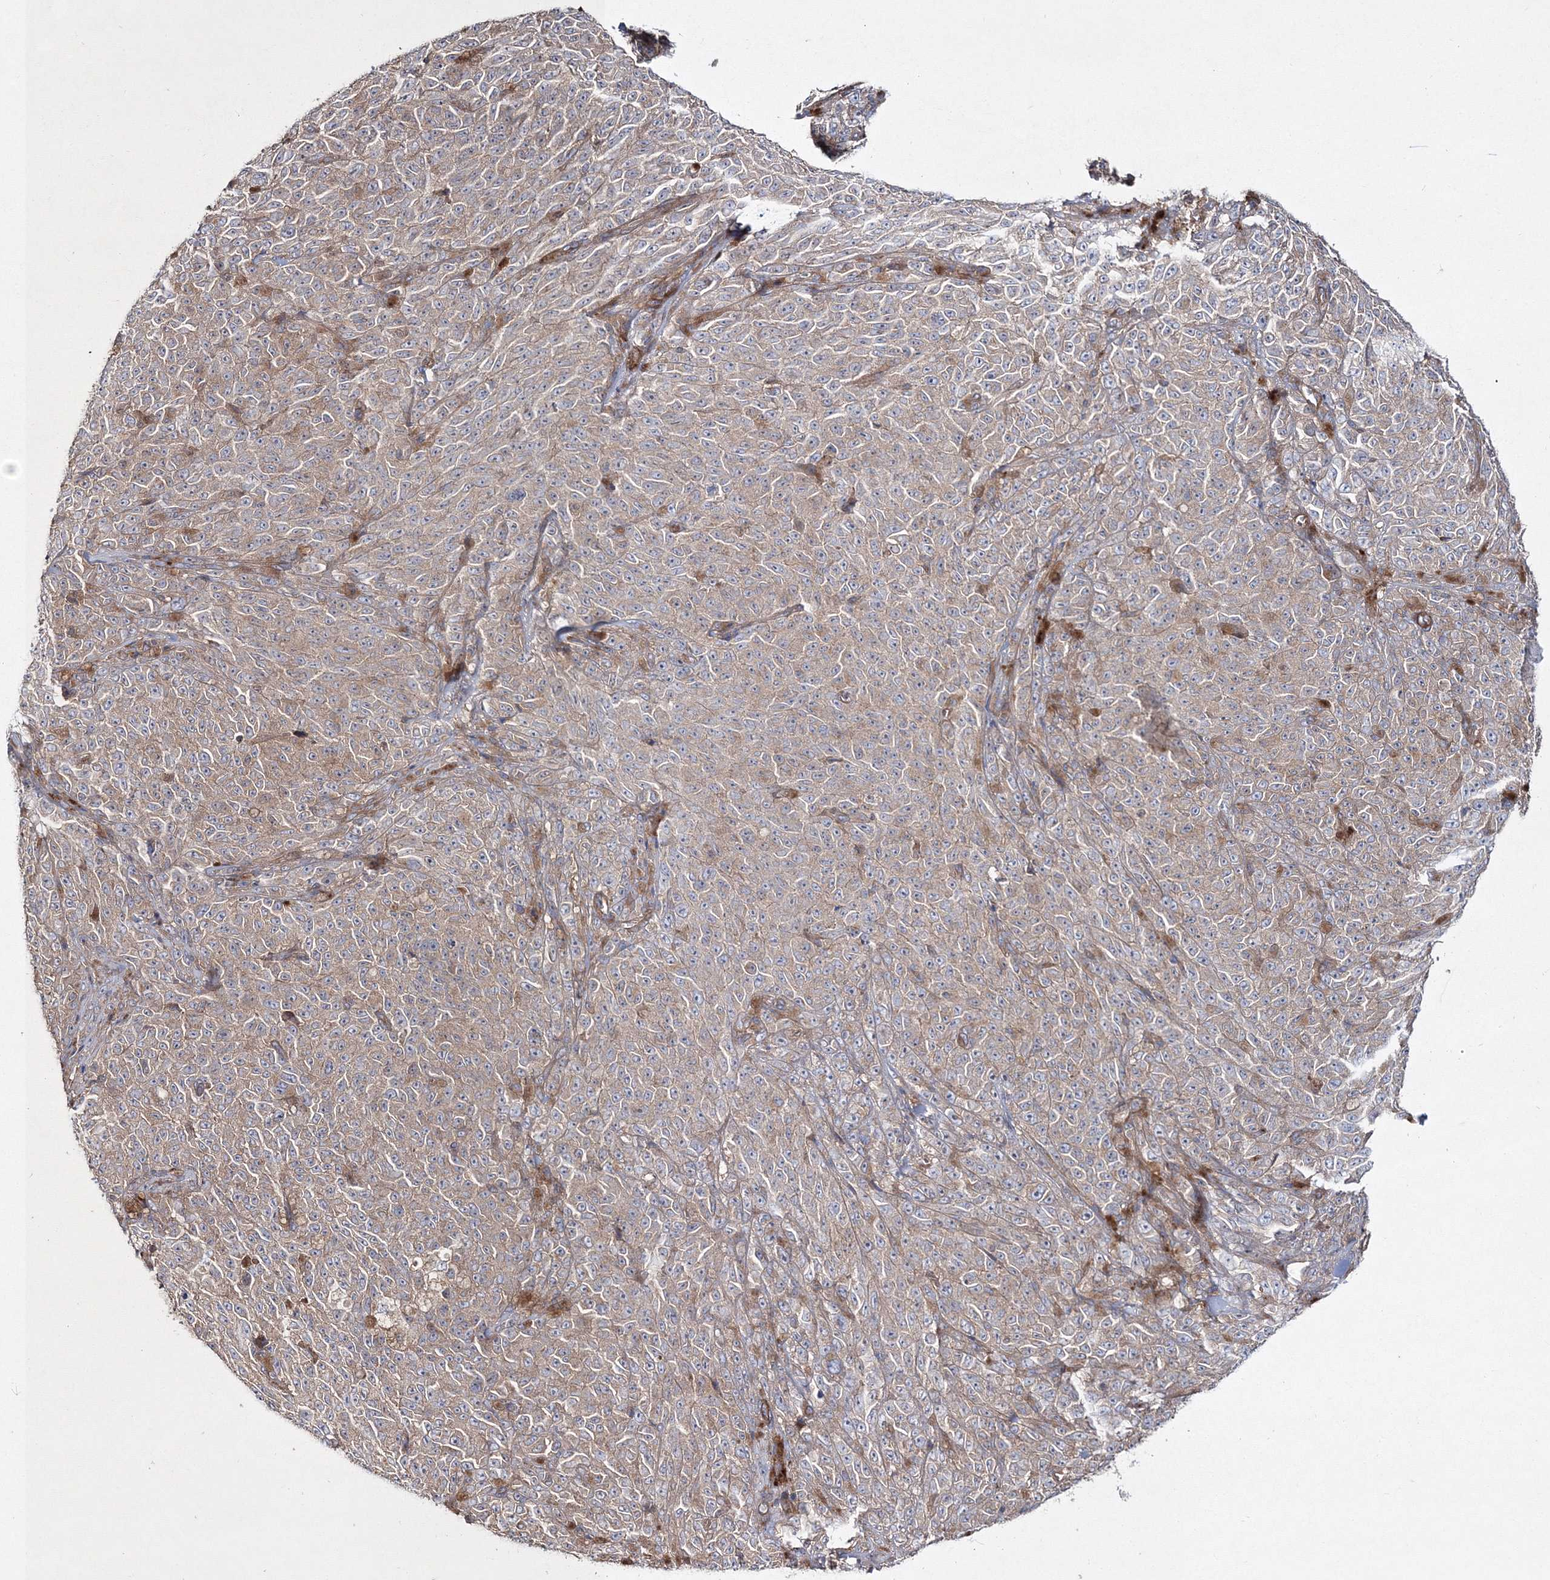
{"staining": {"intensity": "weak", "quantity": ">75%", "location": "cytoplasmic/membranous"}, "tissue": "melanoma", "cell_type": "Tumor cells", "image_type": "cancer", "snomed": [{"axis": "morphology", "description": "Malignant melanoma, NOS"}, {"axis": "topography", "description": "Skin"}], "caption": "Human malignant melanoma stained with a protein marker shows weak staining in tumor cells.", "gene": "ZSWIM6", "patient": {"sex": "female", "age": 82}}